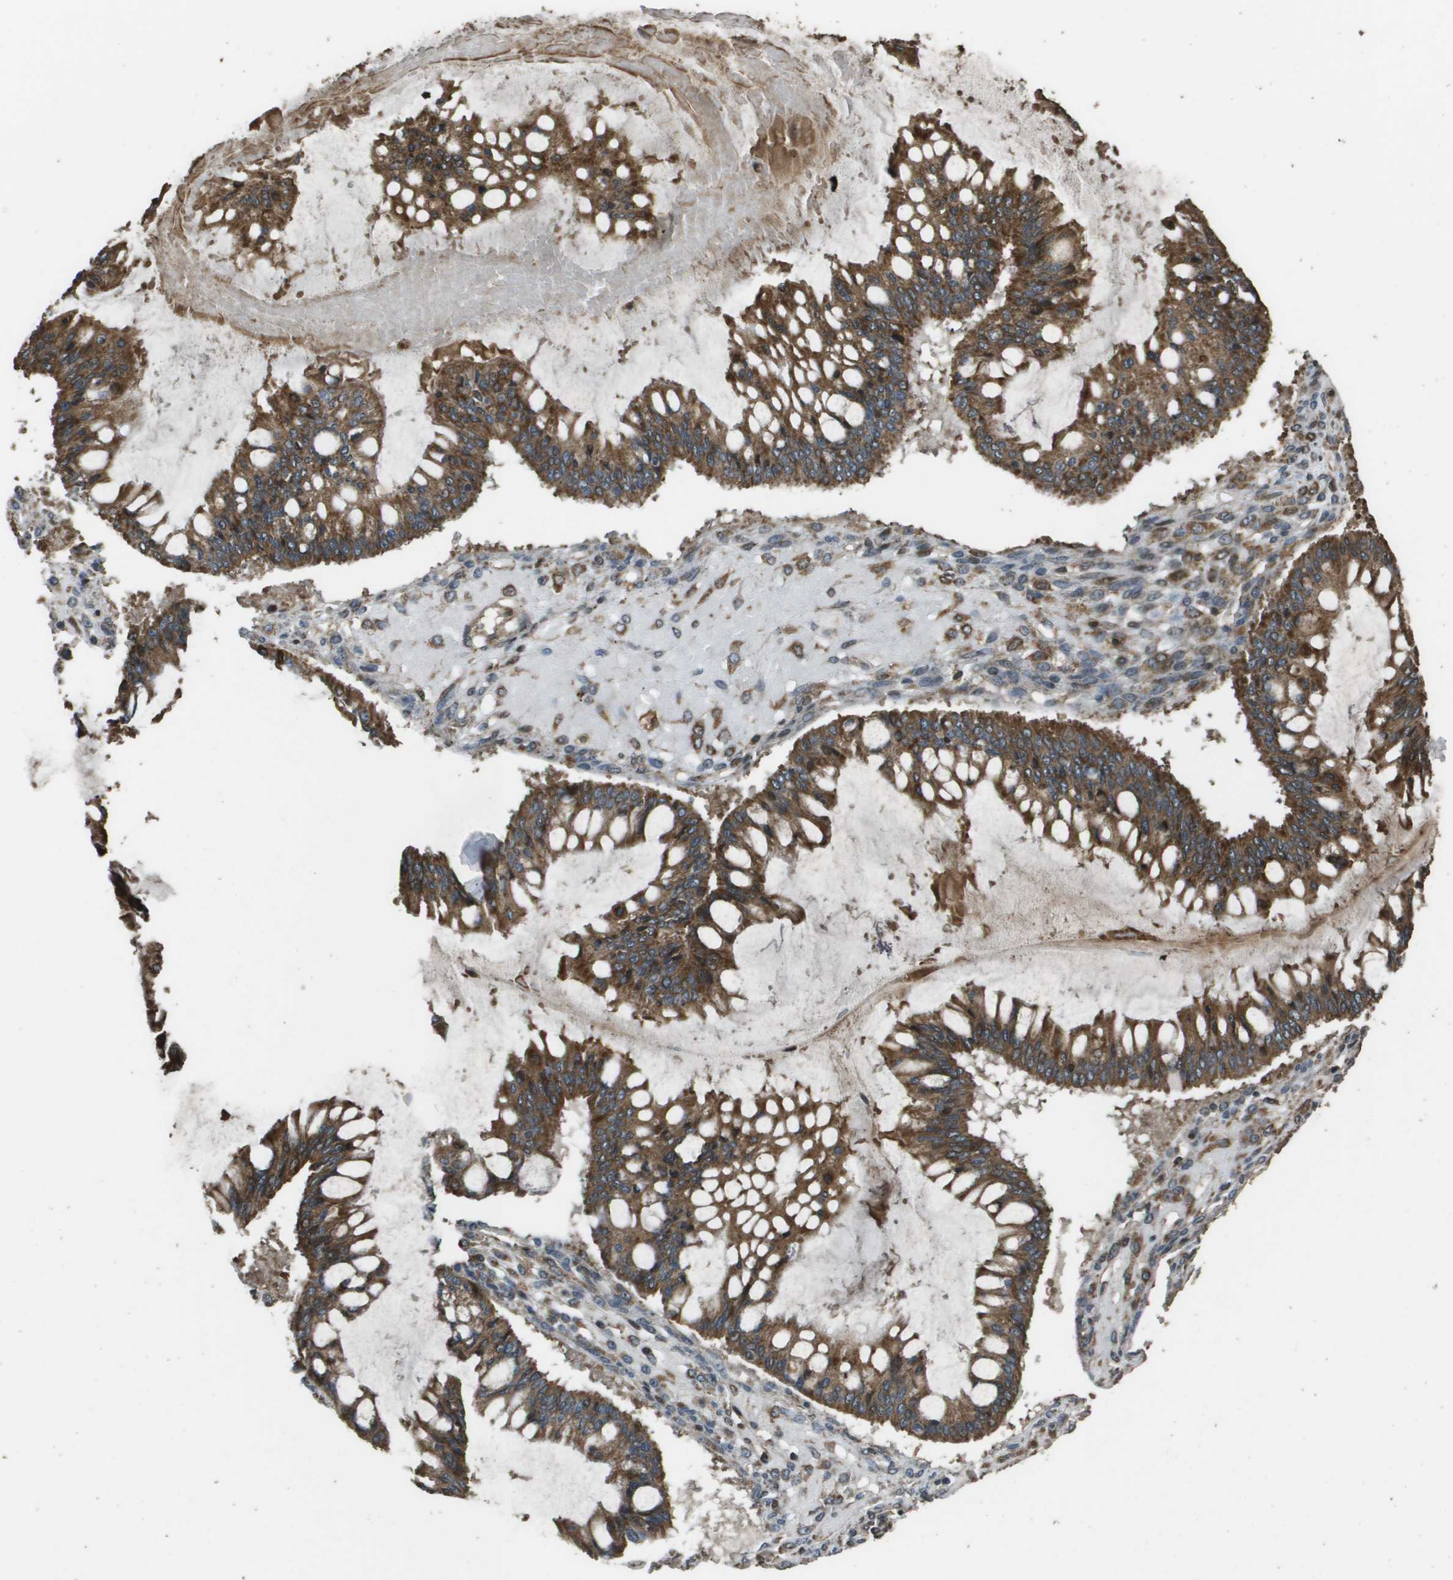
{"staining": {"intensity": "strong", "quantity": ">75%", "location": "cytoplasmic/membranous"}, "tissue": "ovarian cancer", "cell_type": "Tumor cells", "image_type": "cancer", "snomed": [{"axis": "morphology", "description": "Cystadenocarcinoma, mucinous, NOS"}, {"axis": "topography", "description": "Ovary"}], "caption": "The histopathology image displays staining of ovarian mucinous cystadenocarcinoma, revealing strong cytoplasmic/membranous protein staining (brown color) within tumor cells.", "gene": "FIG4", "patient": {"sex": "female", "age": 73}}